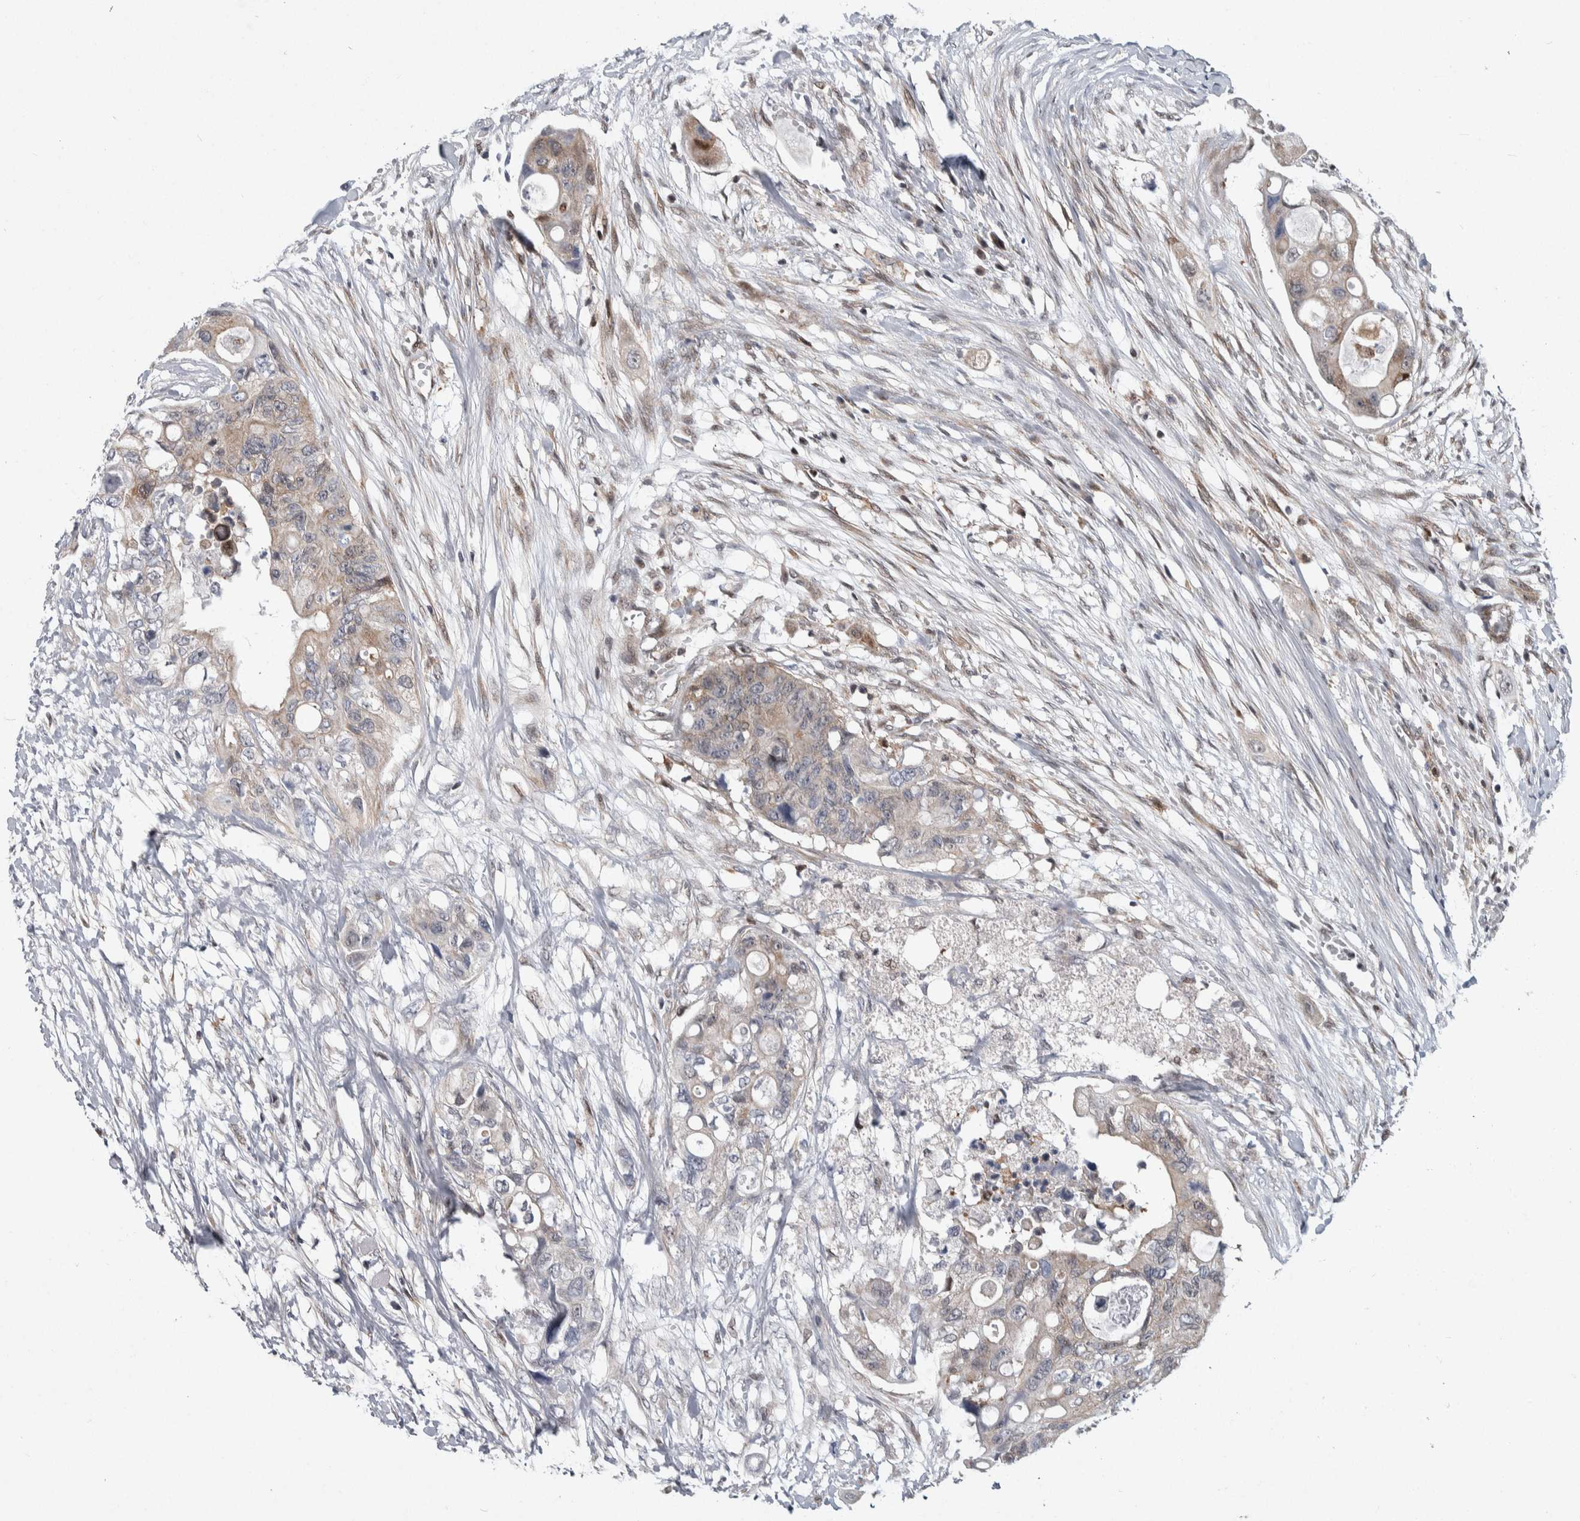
{"staining": {"intensity": "weak", "quantity": "<25%", "location": "cytoplasmic/membranous"}, "tissue": "colorectal cancer", "cell_type": "Tumor cells", "image_type": "cancer", "snomed": [{"axis": "morphology", "description": "Adenocarcinoma, NOS"}, {"axis": "topography", "description": "Colon"}], "caption": "IHC micrograph of neoplastic tissue: colorectal cancer (adenocarcinoma) stained with DAB (3,3'-diaminobenzidine) exhibits no significant protein staining in tumor cells.", "gene": "PTPA", "patient": {"sex": "female", "age": 57}}